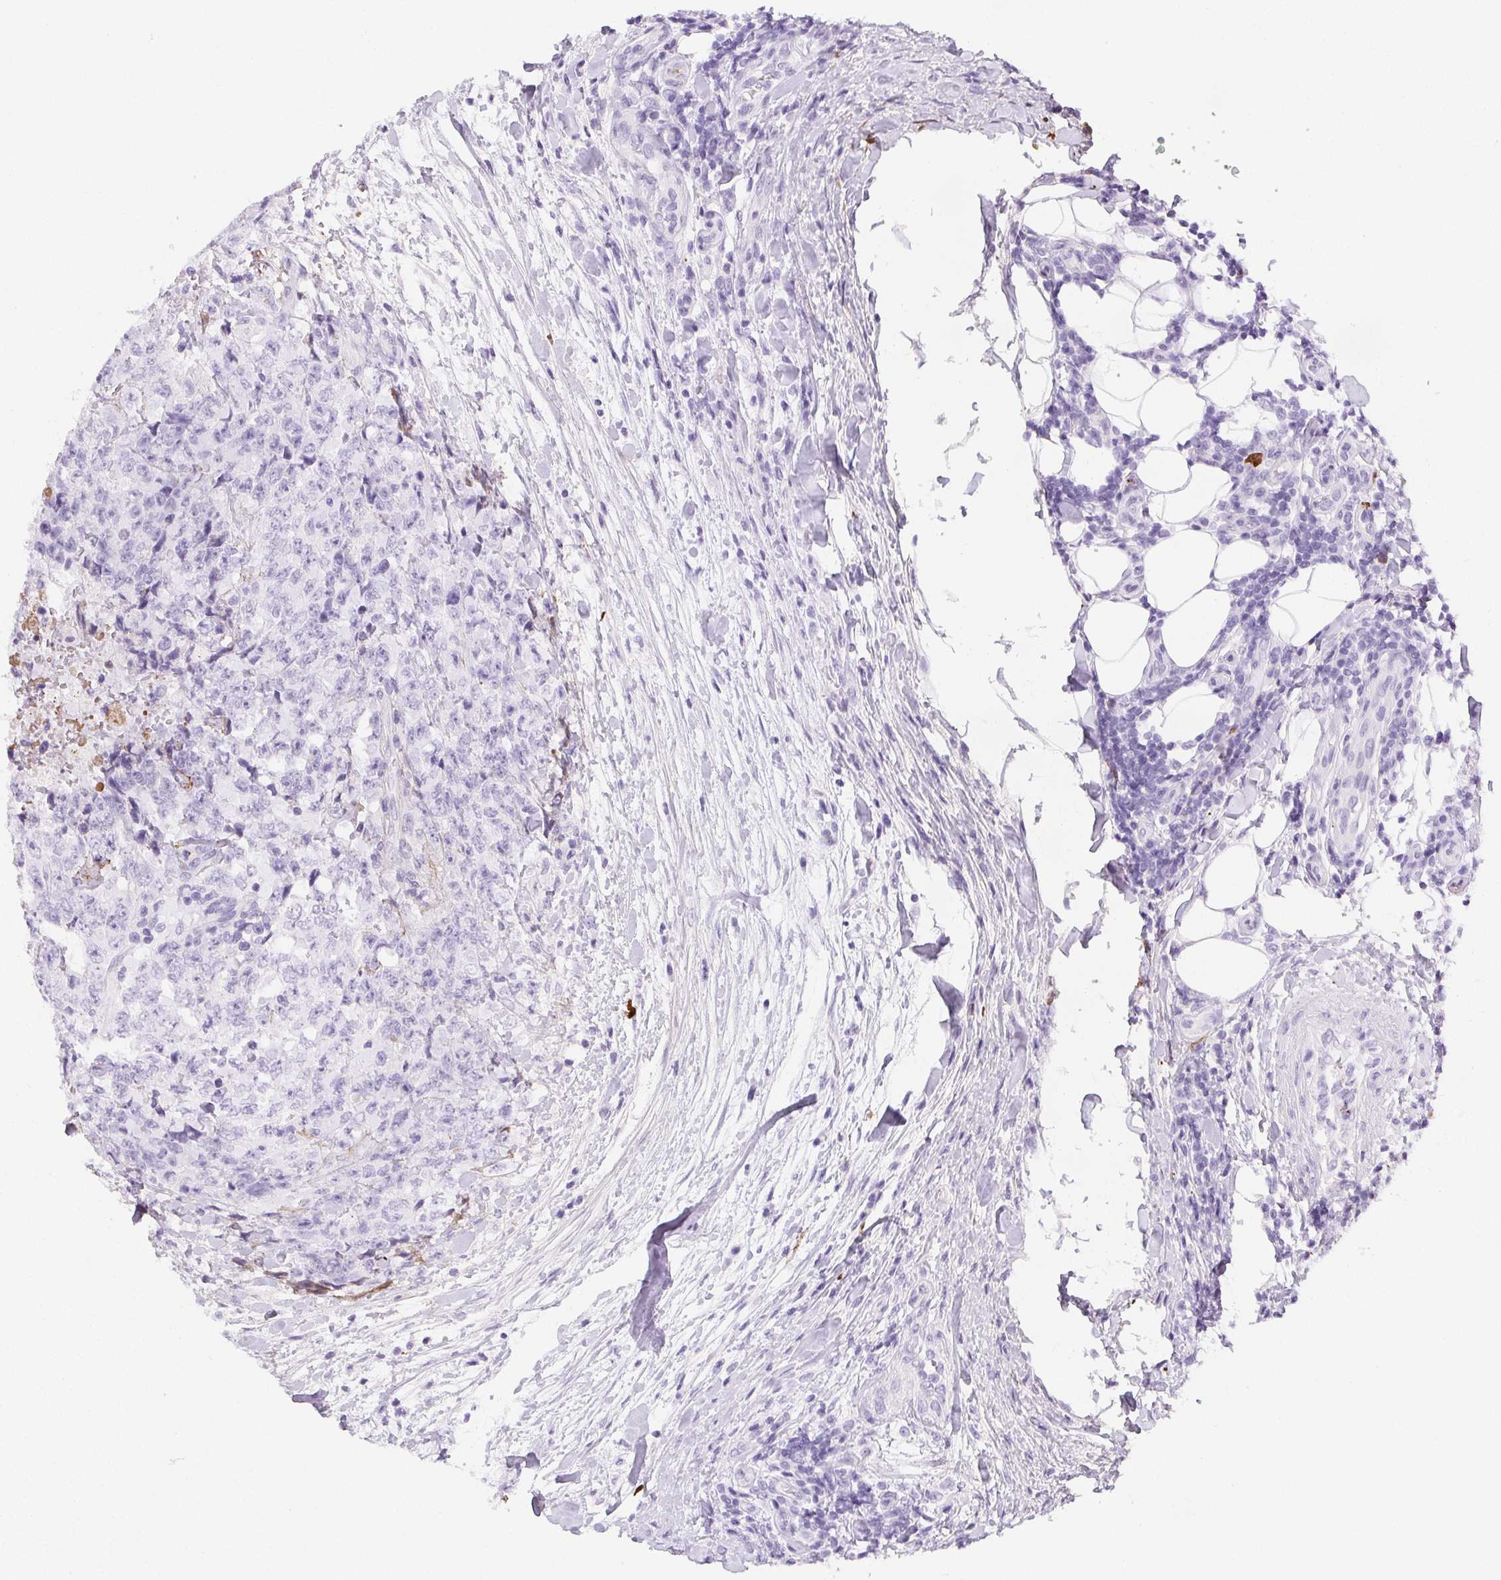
{"staining": {"intensity": "negative", "quantity": "none", "location": "none"}, "tissue": "testis cancer", "cell_type": "Tumor cells", "image_type": "cancer", "snomed": [{"axis": "morphology", "description": "Carcinoma, Embryonal, NOS"}, {"axis": "topography", "description": "Testis"}], "caption": "IHC of human testis cancer demonstrates no positivity in tumor cells.", "gene": "VTN", "patient": {"sex": "male", "age": 24}}